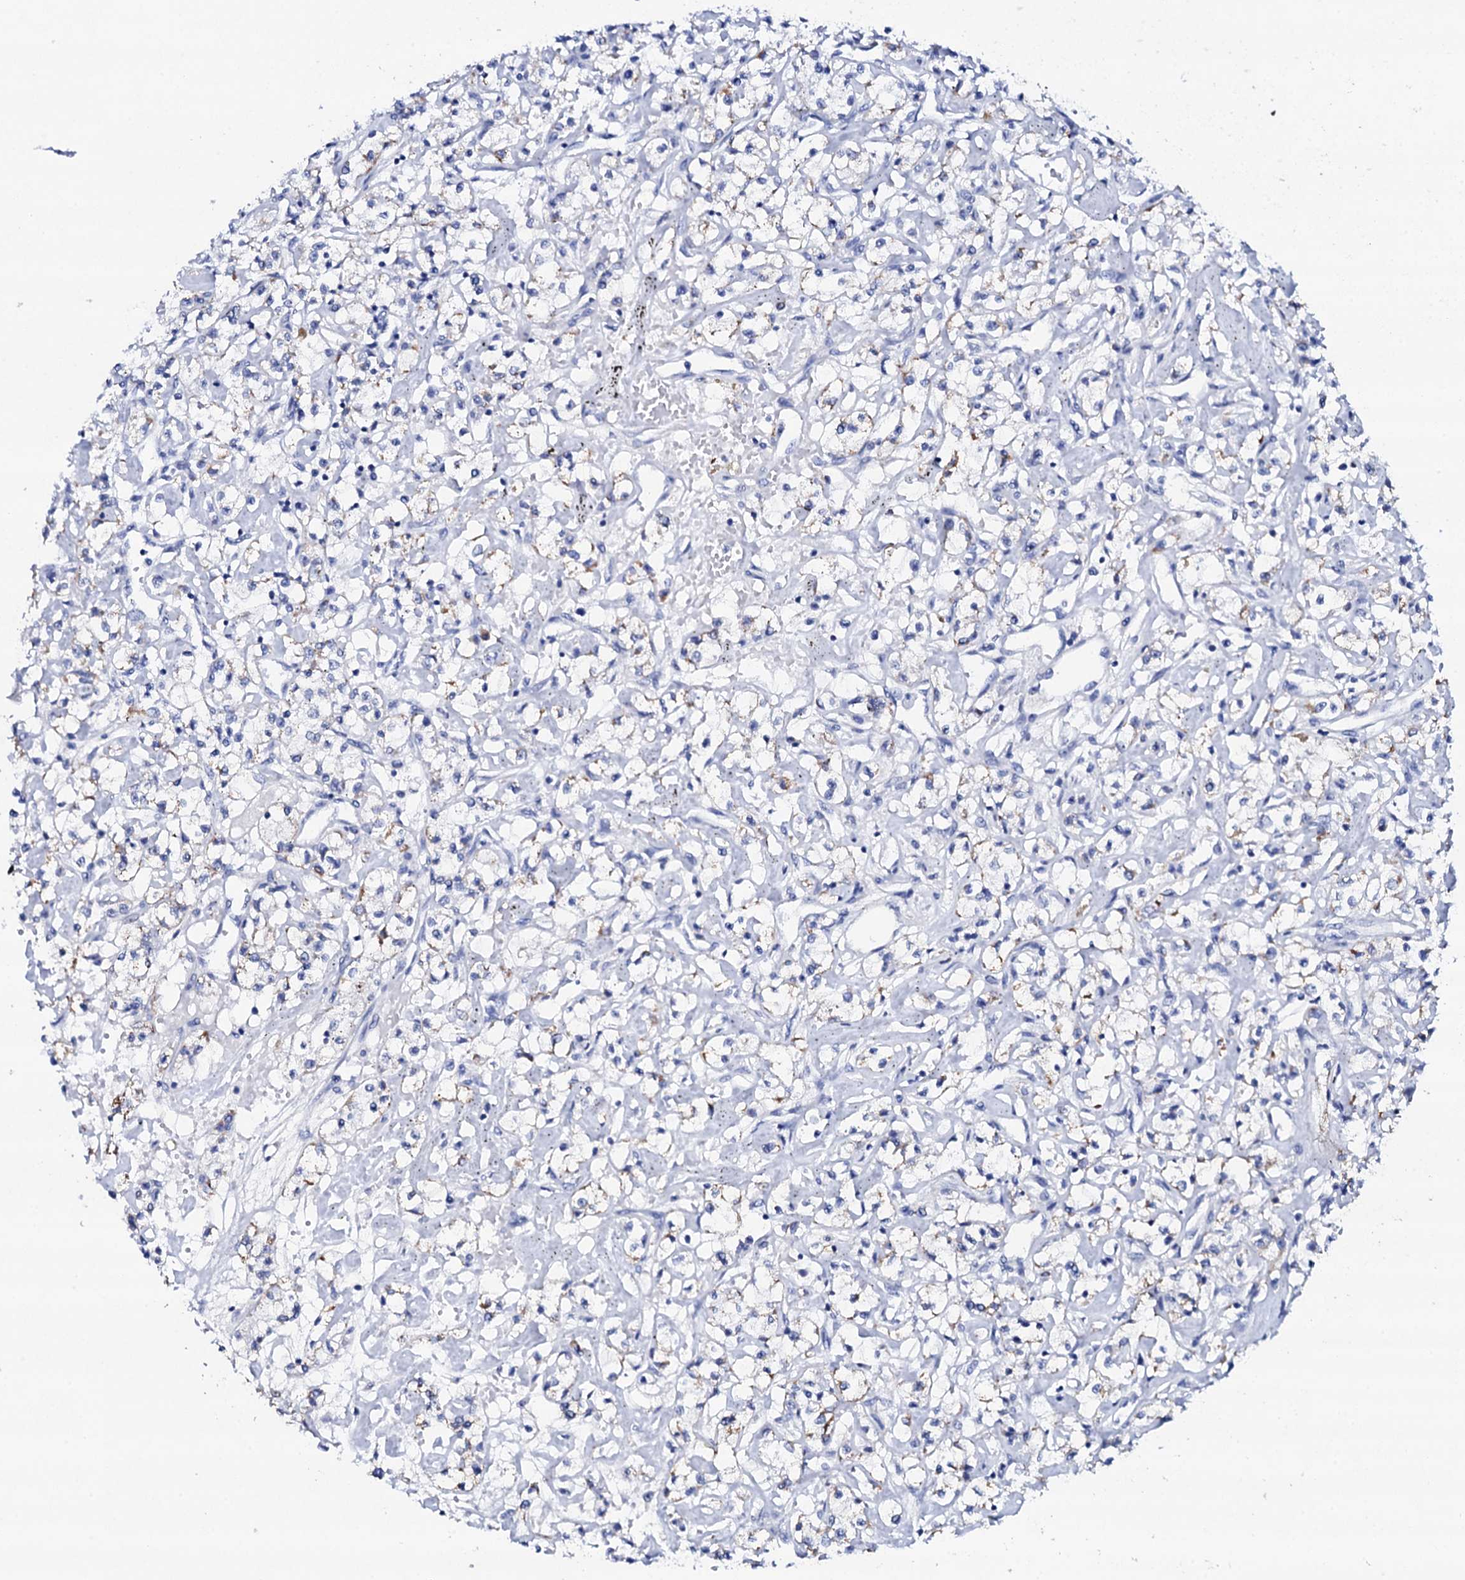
{"staining": {"intensity": "negative", "quantity": "none", "location": "none"}, "tissue": "renal cancer", "cell_type": "Tumor cells", "image_type": "cancer", "snomed": [{"axis": "morphology", "description": "Adenocarcinoma, NOS"}, {"axis": "topography", "description": "Kidney"}], "caption": "This is an immunohistochemistry (IHC) image of human renal cancer (adenocarcinoma). There is no positivity in tumor cells.", "gene": "FBXL16", "patient": {"sex": "female", "age": 59}}